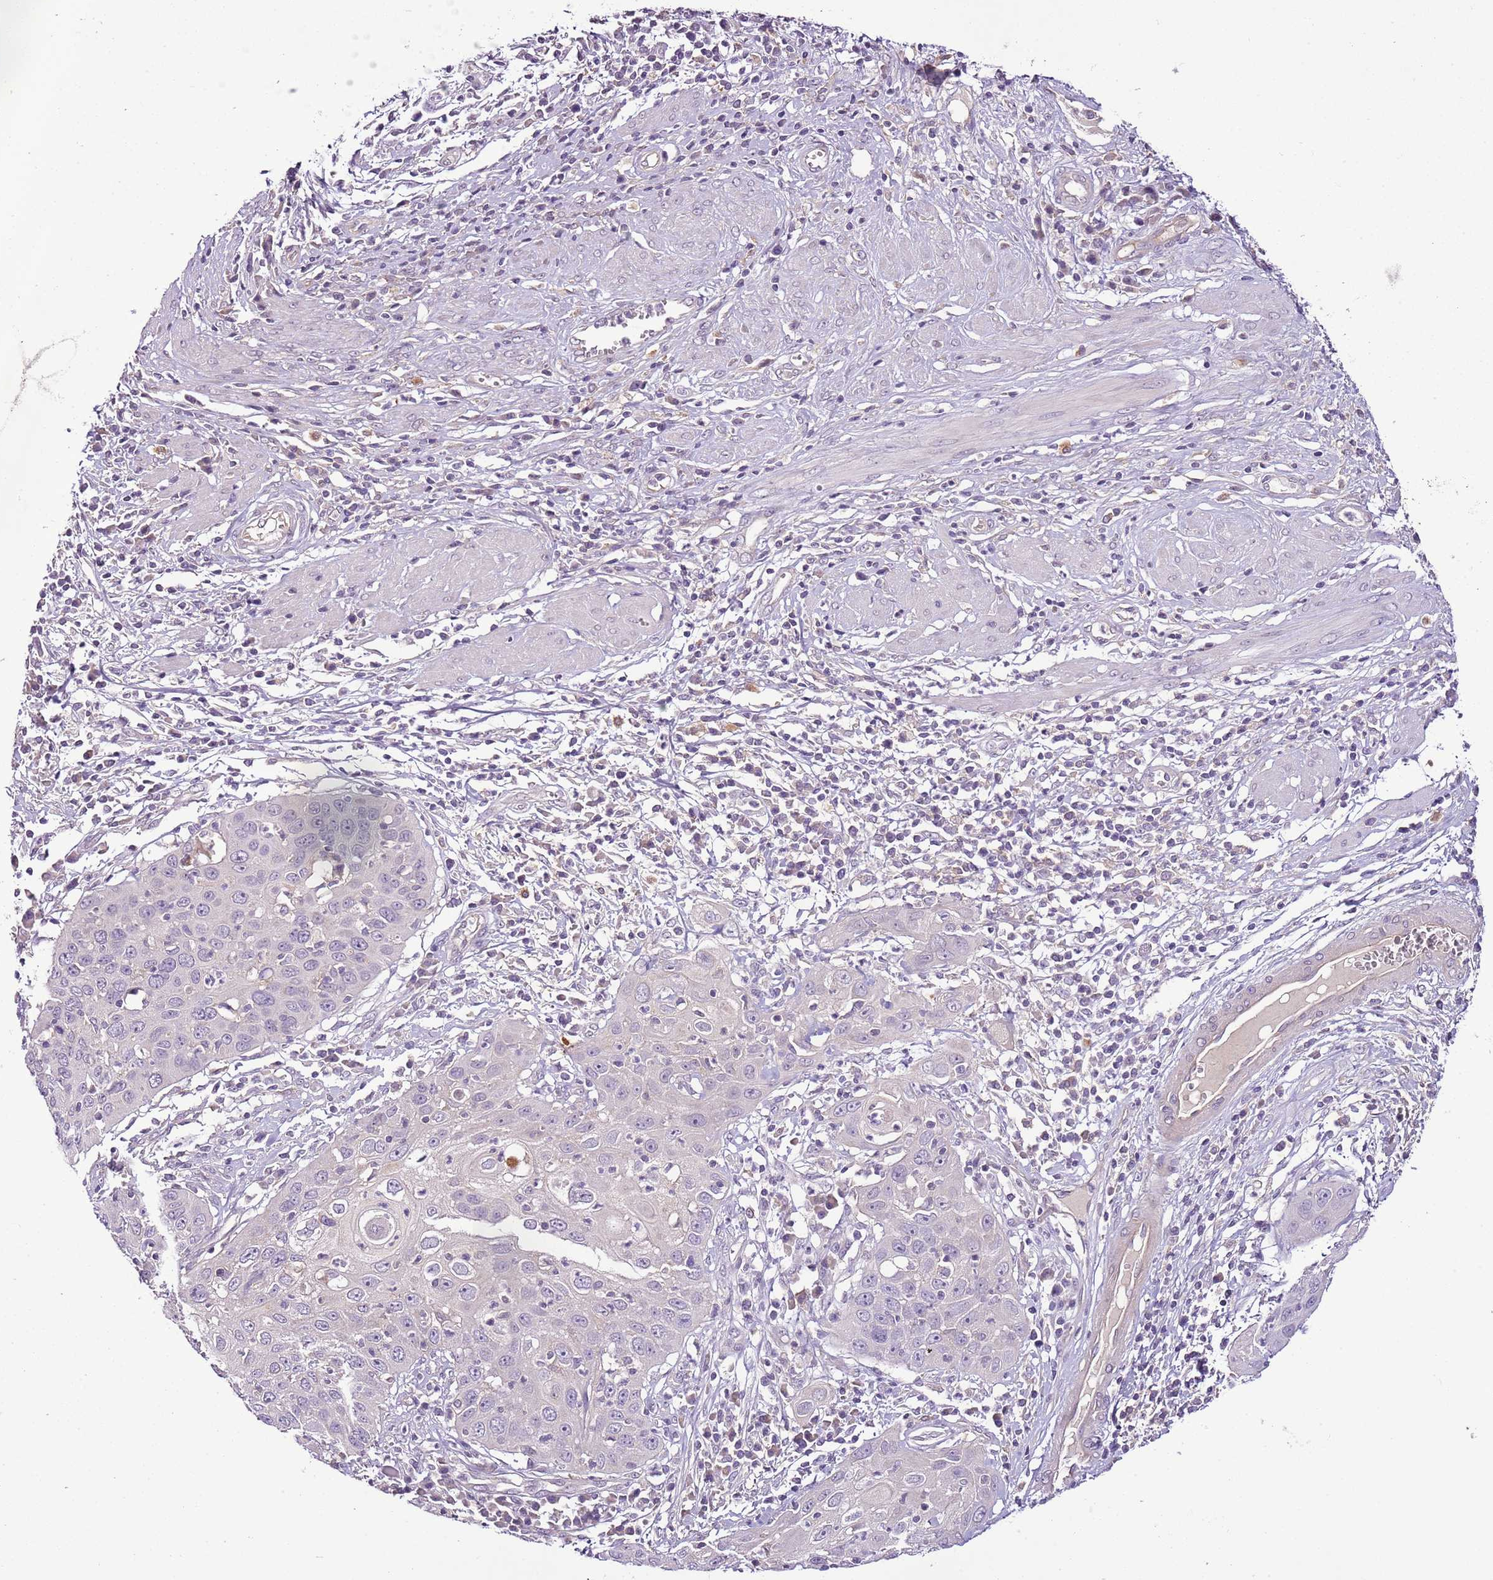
{"staining": {"intensity": "negative", "quantity": "none", "location": "none"}, "tissue": "cervical cancer", "cell_type": "Tumor cells", "image_type": "cancer", "snomed": [{"axis": "morphology", "description": "Squamous cell carcinoma, NOS"}, {"axis": "topography", "description": "Cervix"}], "caption": "A high-resolution micrograph shows IHC staining of cervical squamous cell carcinoma, which displays no significant expression in tumor cells.", "gene": "CMKLR1", "patient": {"sex": "female", "age": 36}}